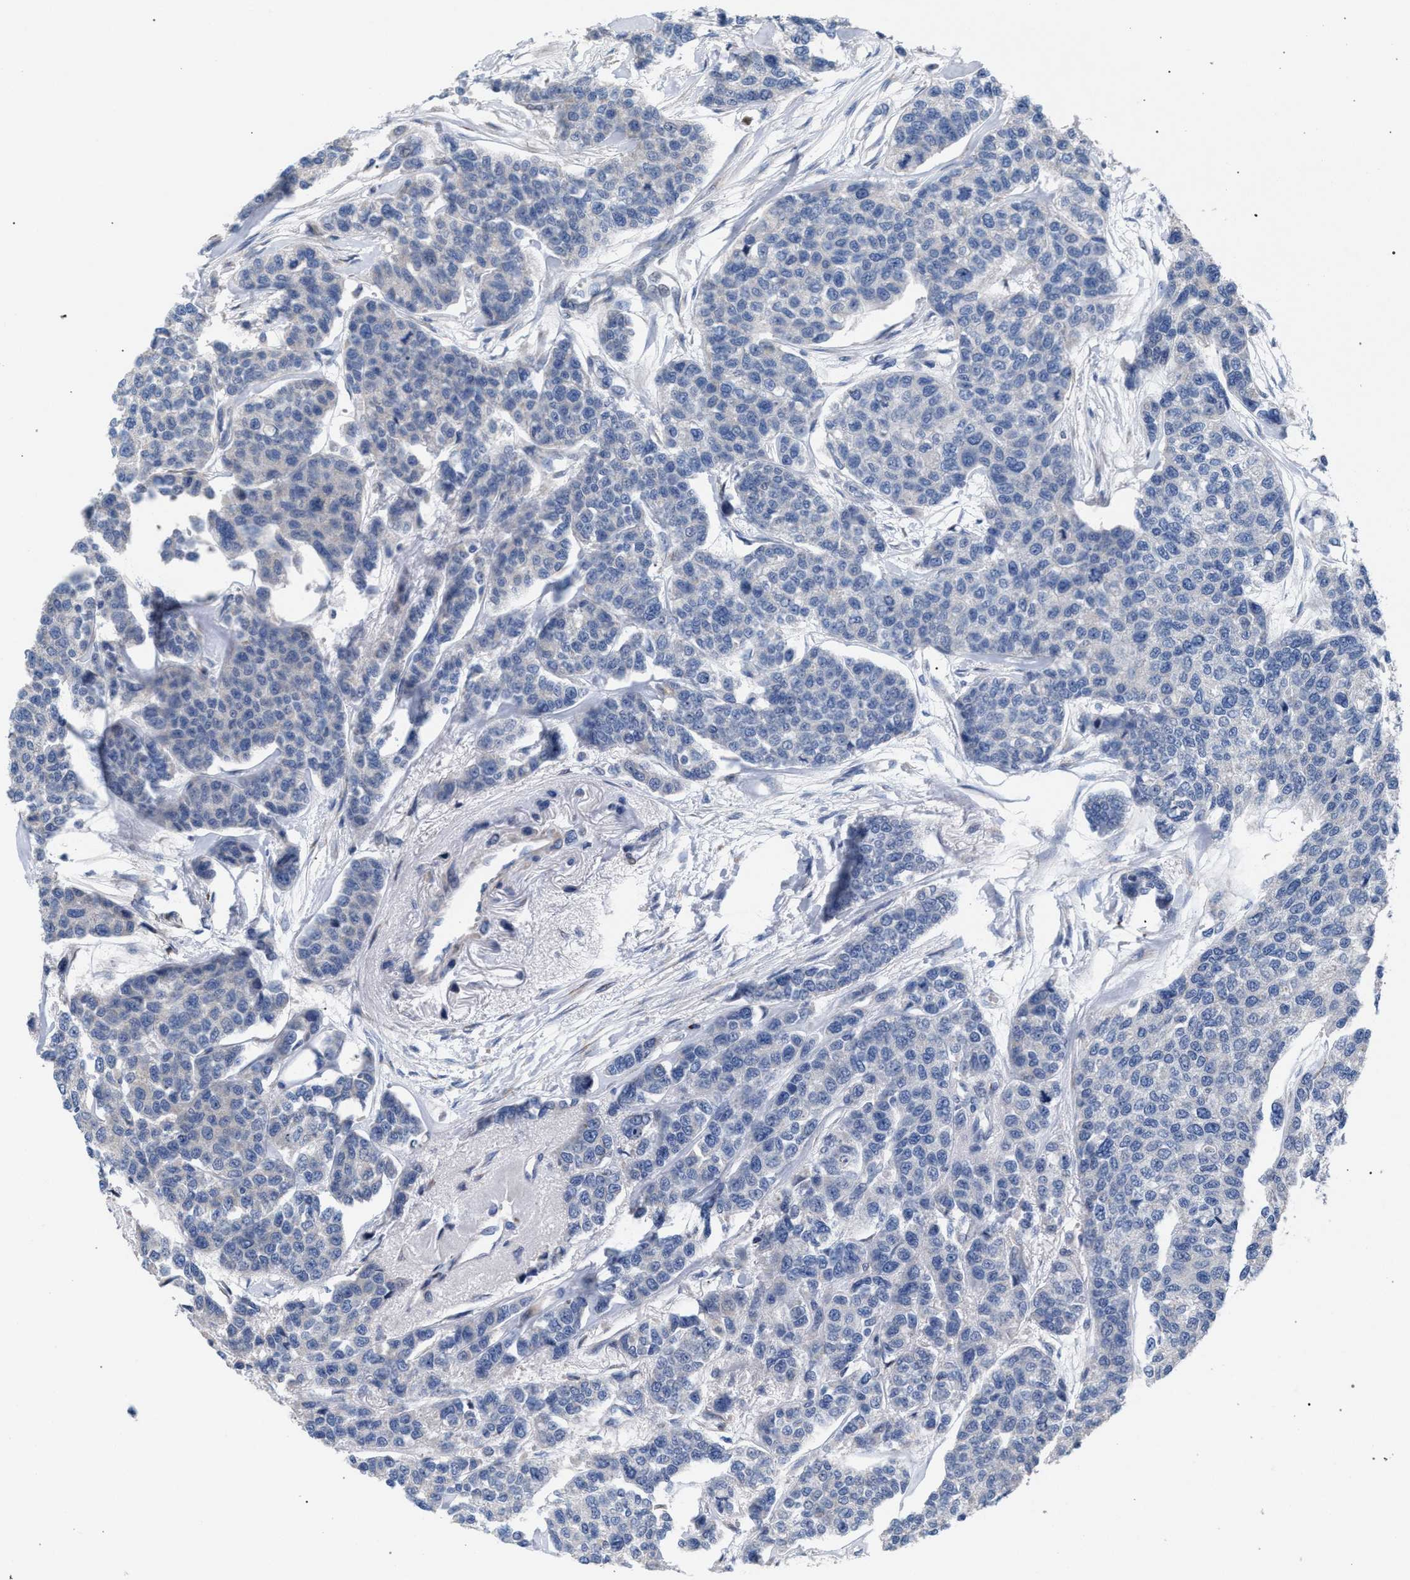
{"staining": {"intensity": "negative", "quantity": "none", "location": "none"}, "tissue": "breast cancer", "cell_type": "Tumor cells", "image_type": "cancer", "snomed": [{"axis": "morphology", "description": "Duct carcinoma"}, {"axis": "topography", "description": "Breast"}], "caption": "Tumor cells are negative for protein expression in human breast cancer (intraductal carcinoma).", "gene": "RNF135", "patient": {"sex": "female", "age": 51}}